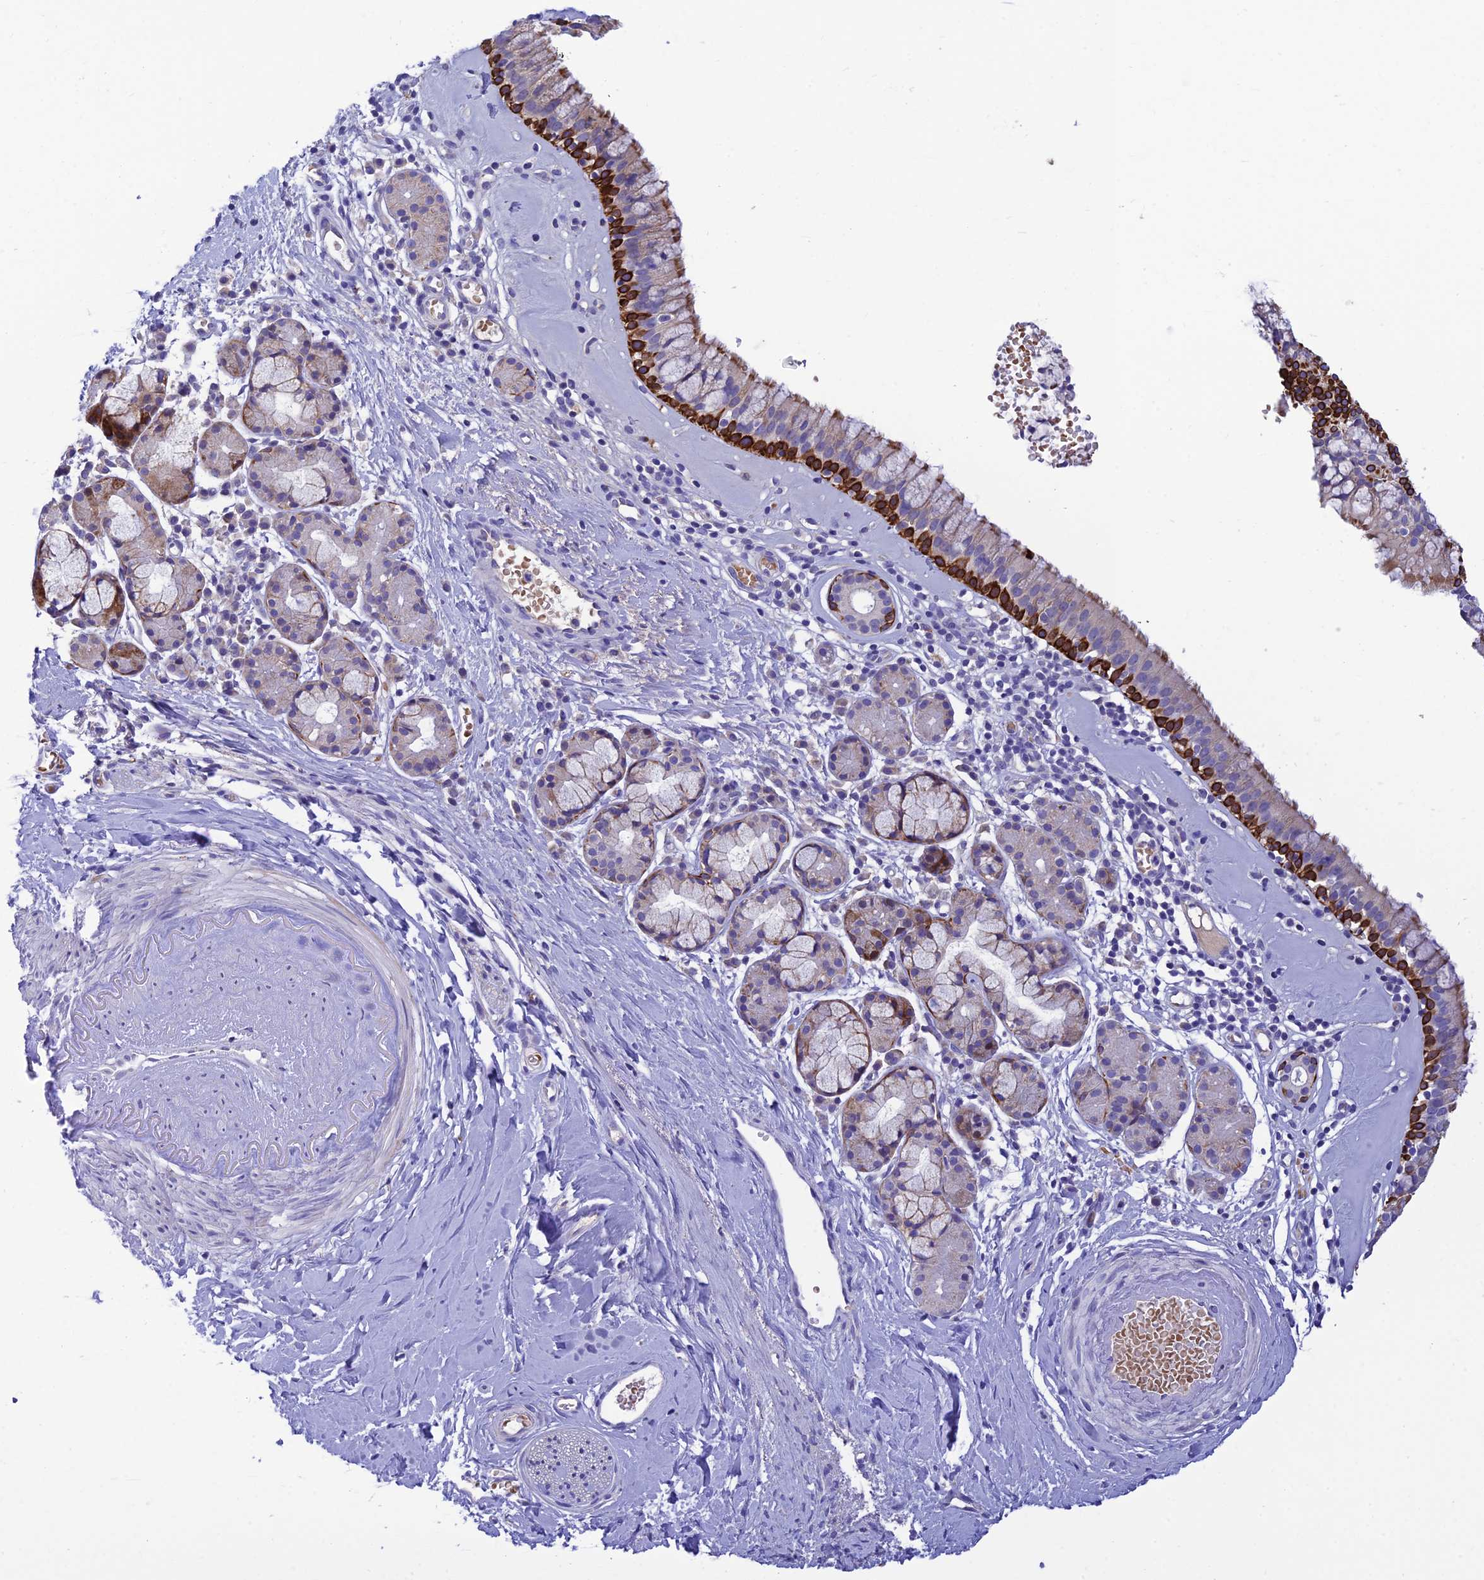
{"staining": {"intensity": "strong", "quantity": "25%-75%", "location": "cytoplasmic/membranous"}, "tissue": "nasopharynx", "cell_type": "Respiratory epithelial cells", "image_type": "normal", "snomed": [{"axis": "morphology", "description": "Normal tissue, NOS"}, {"axis": "topography", "description": "Nasopharynx"}], "caption": "DAB (3,3'-diaminobenzidine) immunohistochemical staining of unremarkable nasopharynx displays strong cytoplasmic/membranous protein positivity in approximately 25%-75% of respiratory epithelial cells.", "gene": "CCDC157", "patient": {"sex": "male", "age": 82}}